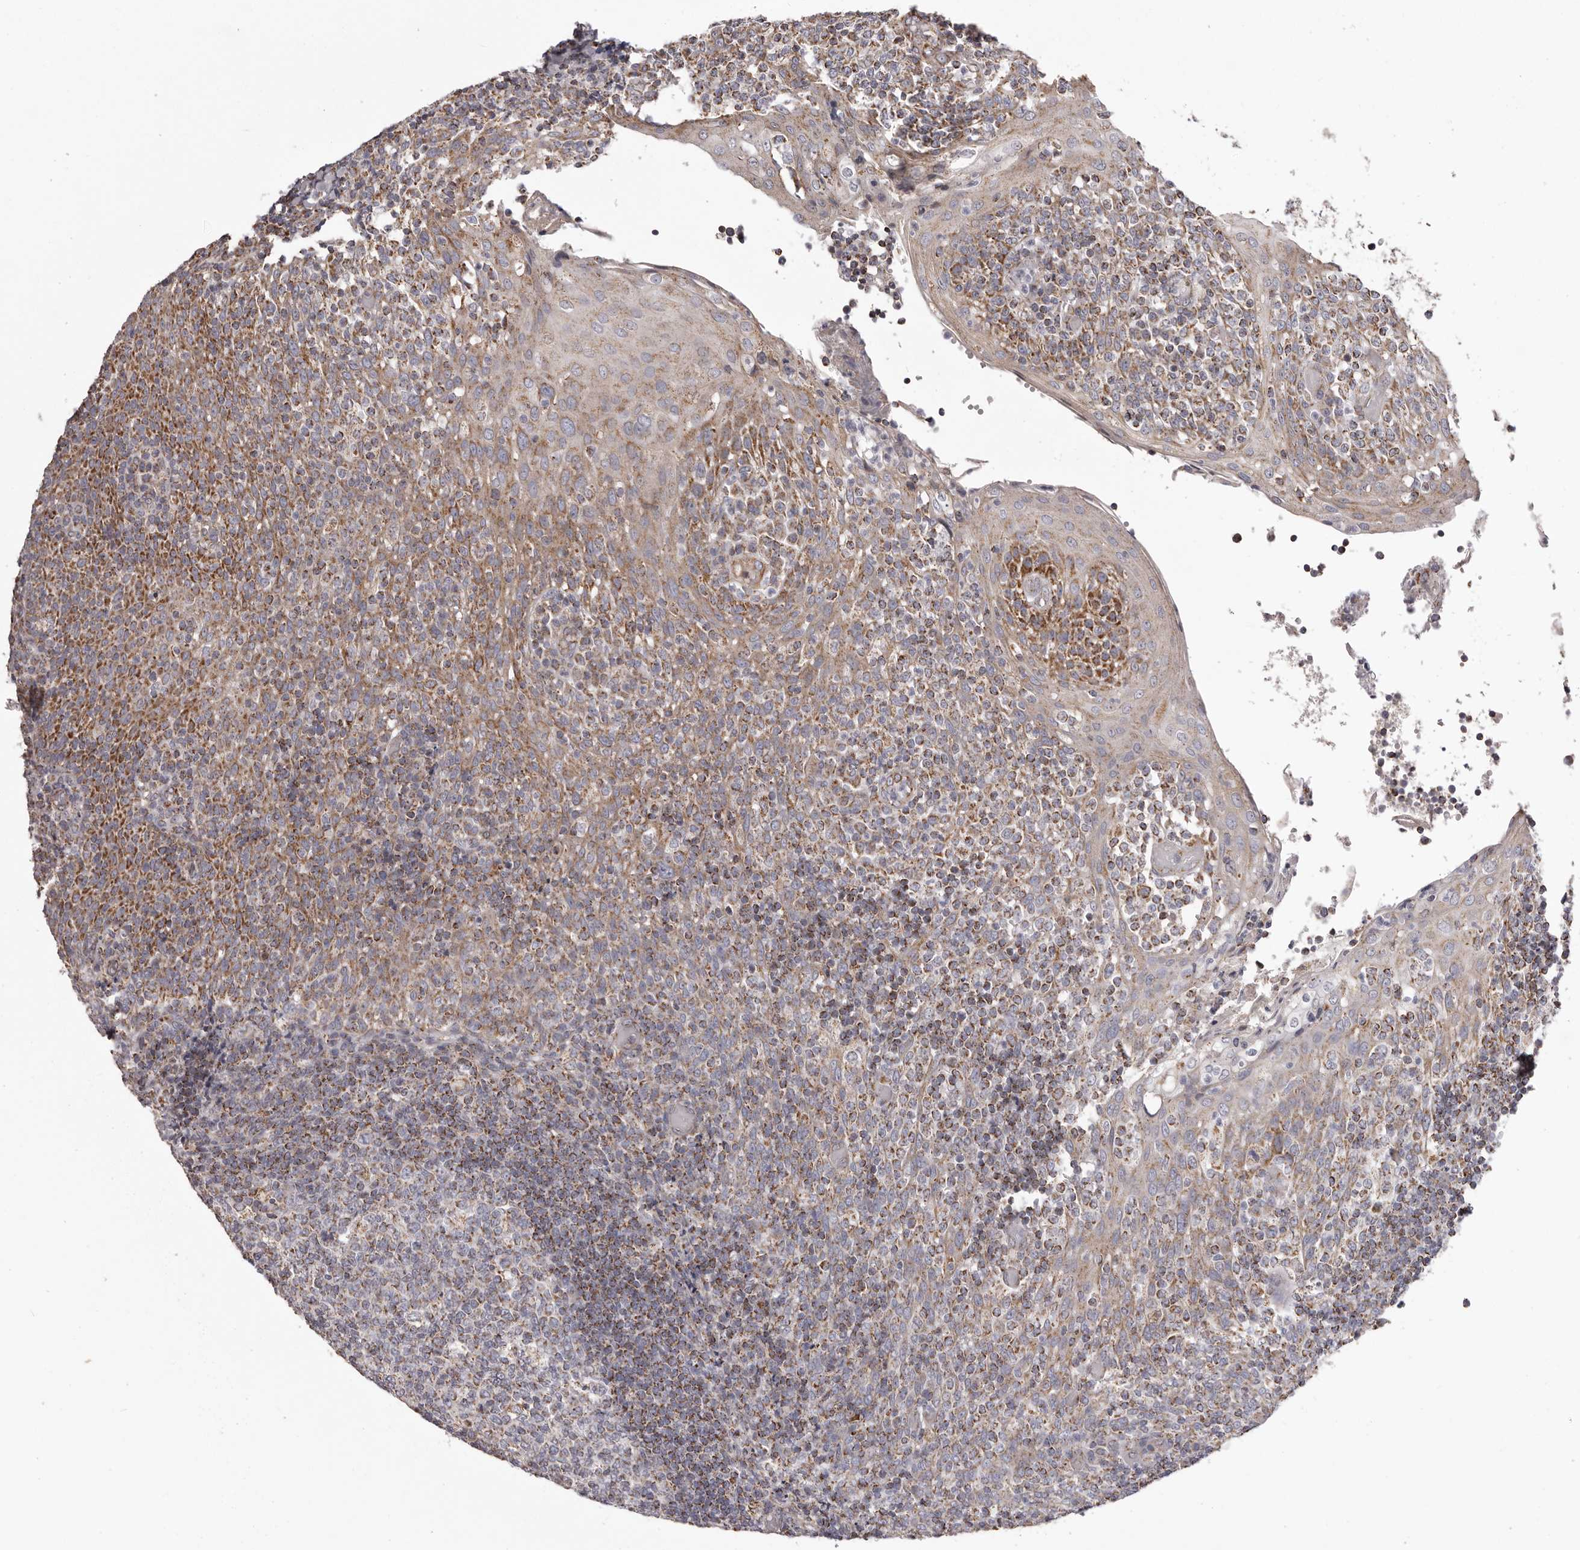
{"staining": {"intensity": "weak", "quantity": "25%-75%", "location": "cytoplasmic/membranous"}, "tissue": "tonsil", "cell_type": "Germinal center cells", "image_type": "normal", "snomed": [{"axis": "morphology", "description": "Normal tissue, NOS"}, {"axis": "topography", "description": "Tonsil"}], "caption": "Immunohistochemical staining of normal human tonsil exhibits weak cytoplasmic/membranous protein positivity in approximately 25%-75% of germinal center cells.", "gene": "CHRM2", "patient": {"sex": "female", "age": 19}}